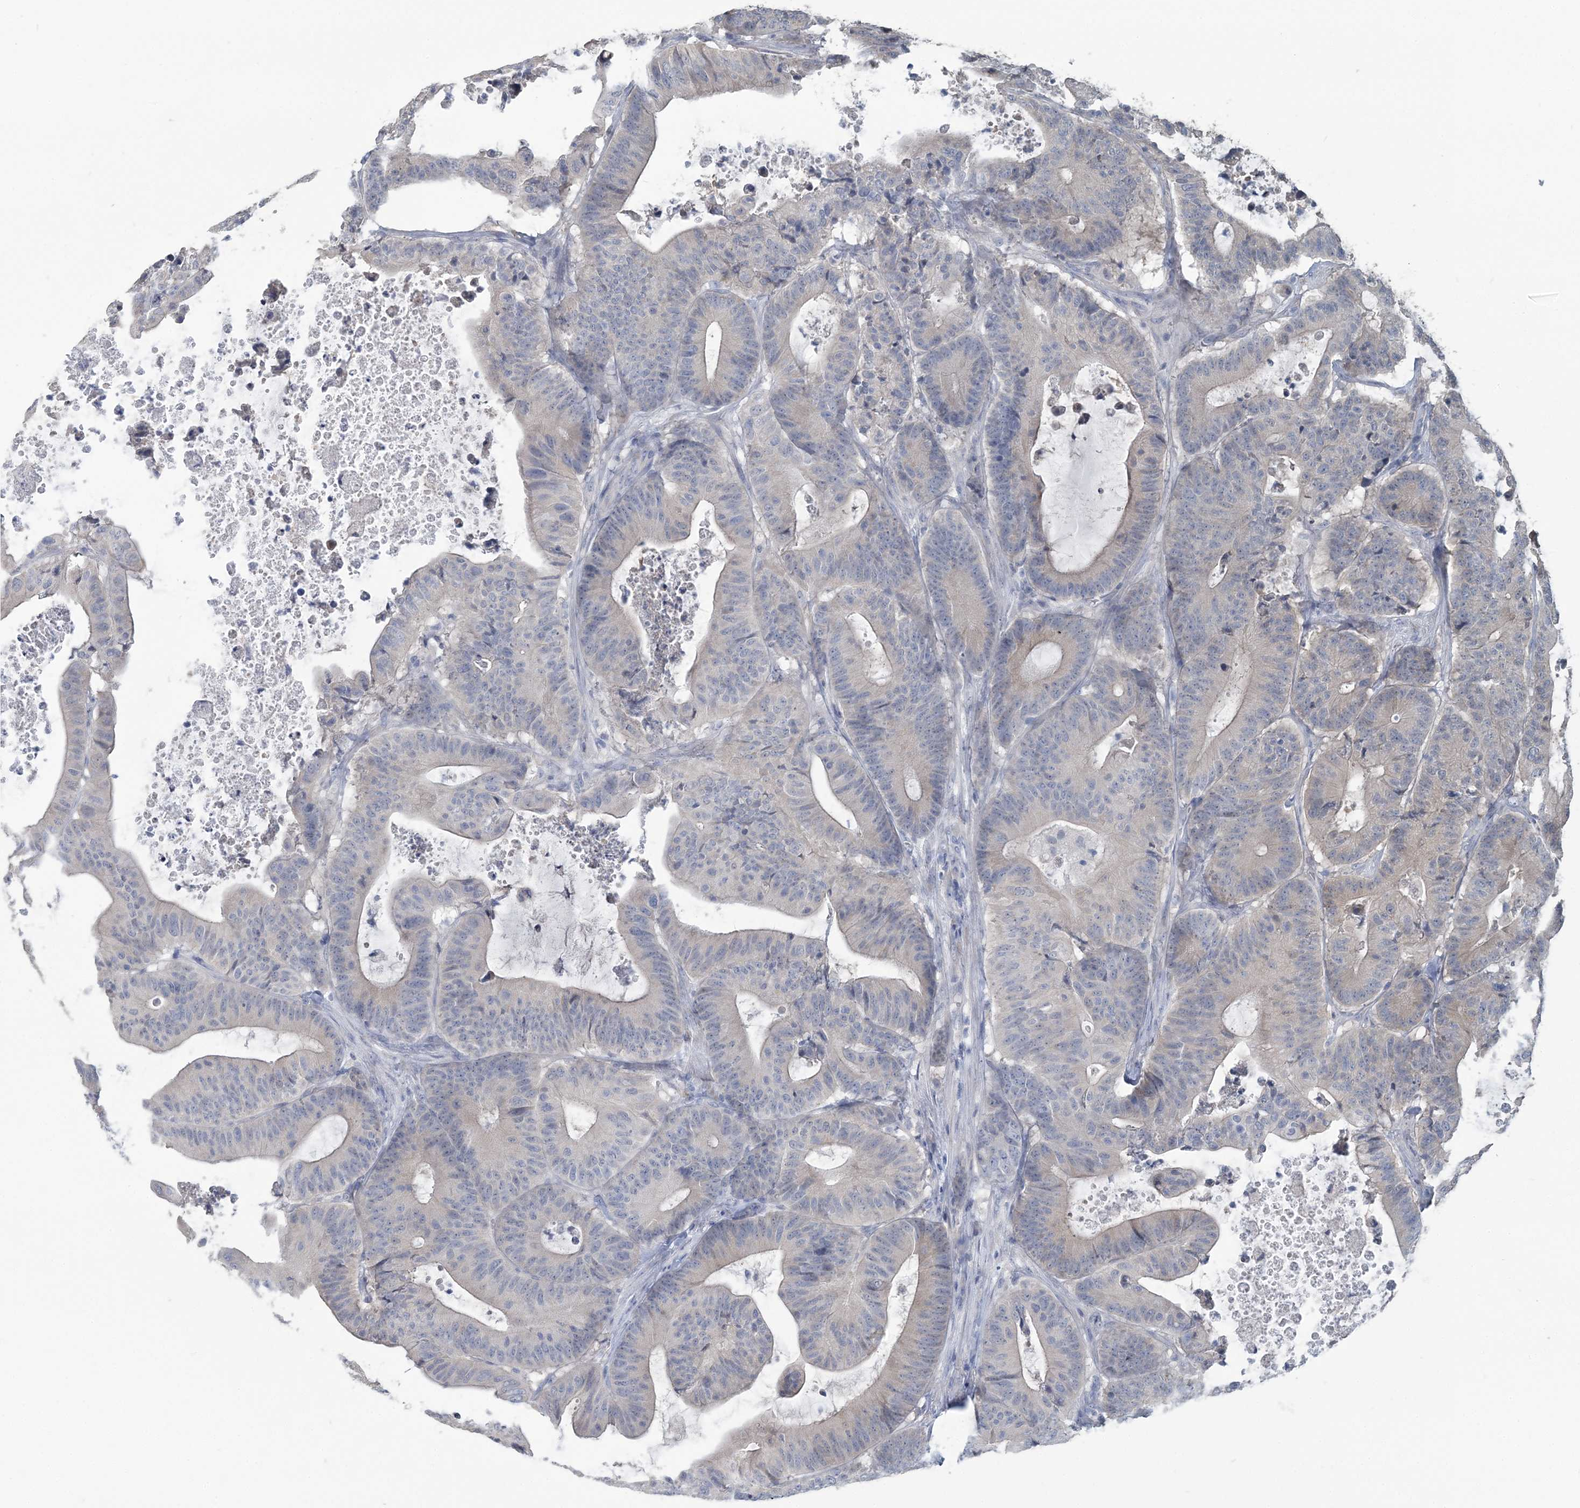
{"staining": {"intensity": "negative", "quantity": "none", "location": "none"}, "tissue": "colorectal cancer", "cell_type": "Tumor cells", "image_type": "cancer", "snomed": [{"axis": "morphology", "description": "Adenocarcinoma, NOS"}, {"axis": "topography", "description": "Colon"}], "caption": "DAB immunohistochemical staining of human adenocarcinoma (colorectal) shows no significant staining in tumor cells.", "gene": "CMBL", "patient": {"sex": "female", "age": 84}}